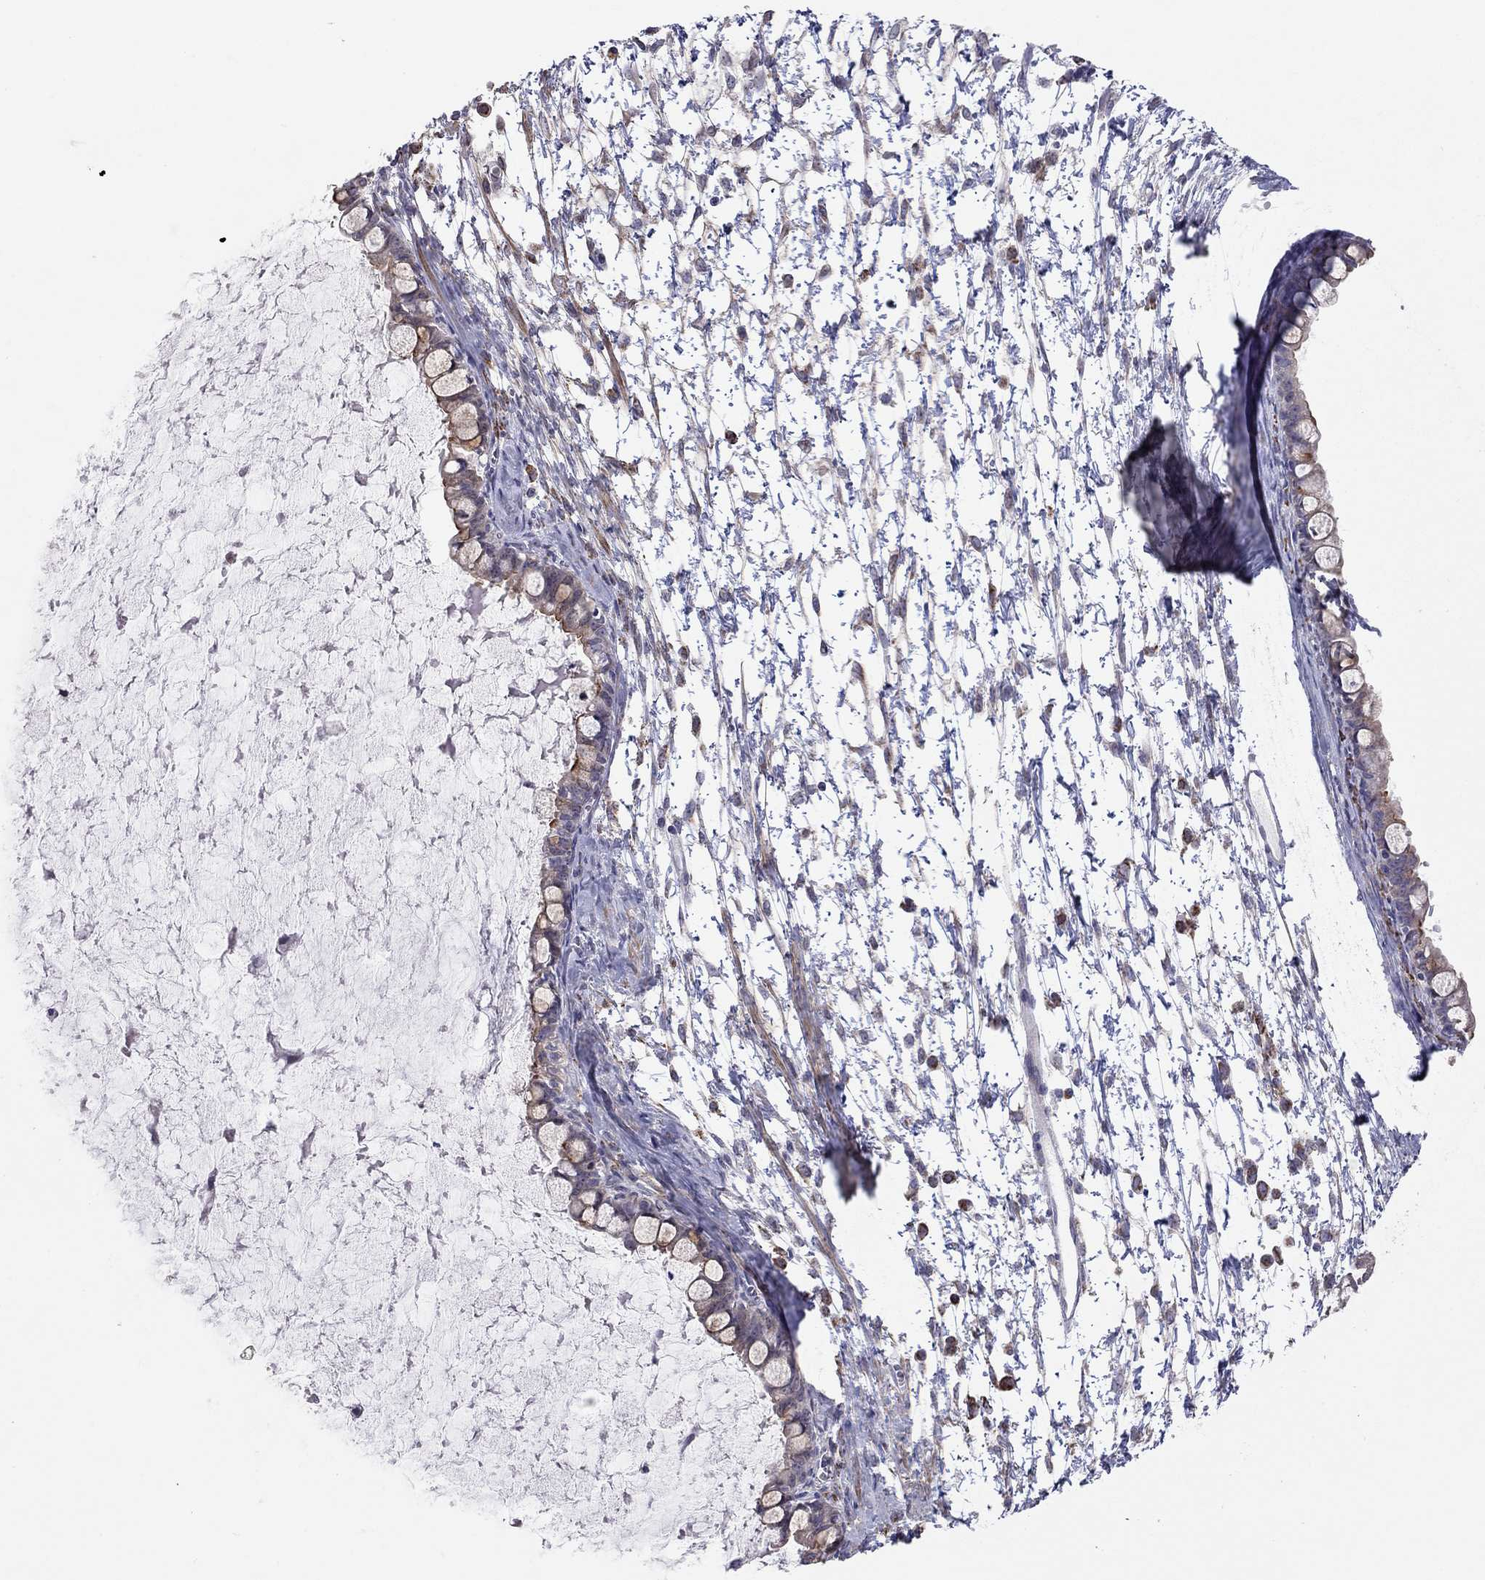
{"staining": {"intensity": "strong", "quantity": ">75%", "location": "cytoplasmic/membranous"}, "tissue": "ovarian cancer", "cell_type": "Tumor cells", "image_type": "cancer", "snomed": [{"axis": "morphology", "description": "Cystadenocarcinoma, mucinous, NOS"}, {"axis": "topography", "description": "Ovary"}], "caption": "A brown stain labels strong cytoplasmic/membranous positivity of a protein in human ovarian cancer (mucinous cystadenocarcinoma) tumor cells. The staining was performed using DAB (3,3'-diaminobenzidine) to visualize the protein expression in brown, while the nuclei were stained in blue with hematoxylin (Magnification: 20x).", "gene": "SYTL2", "patient": {"sex": "female", "age": 63}}